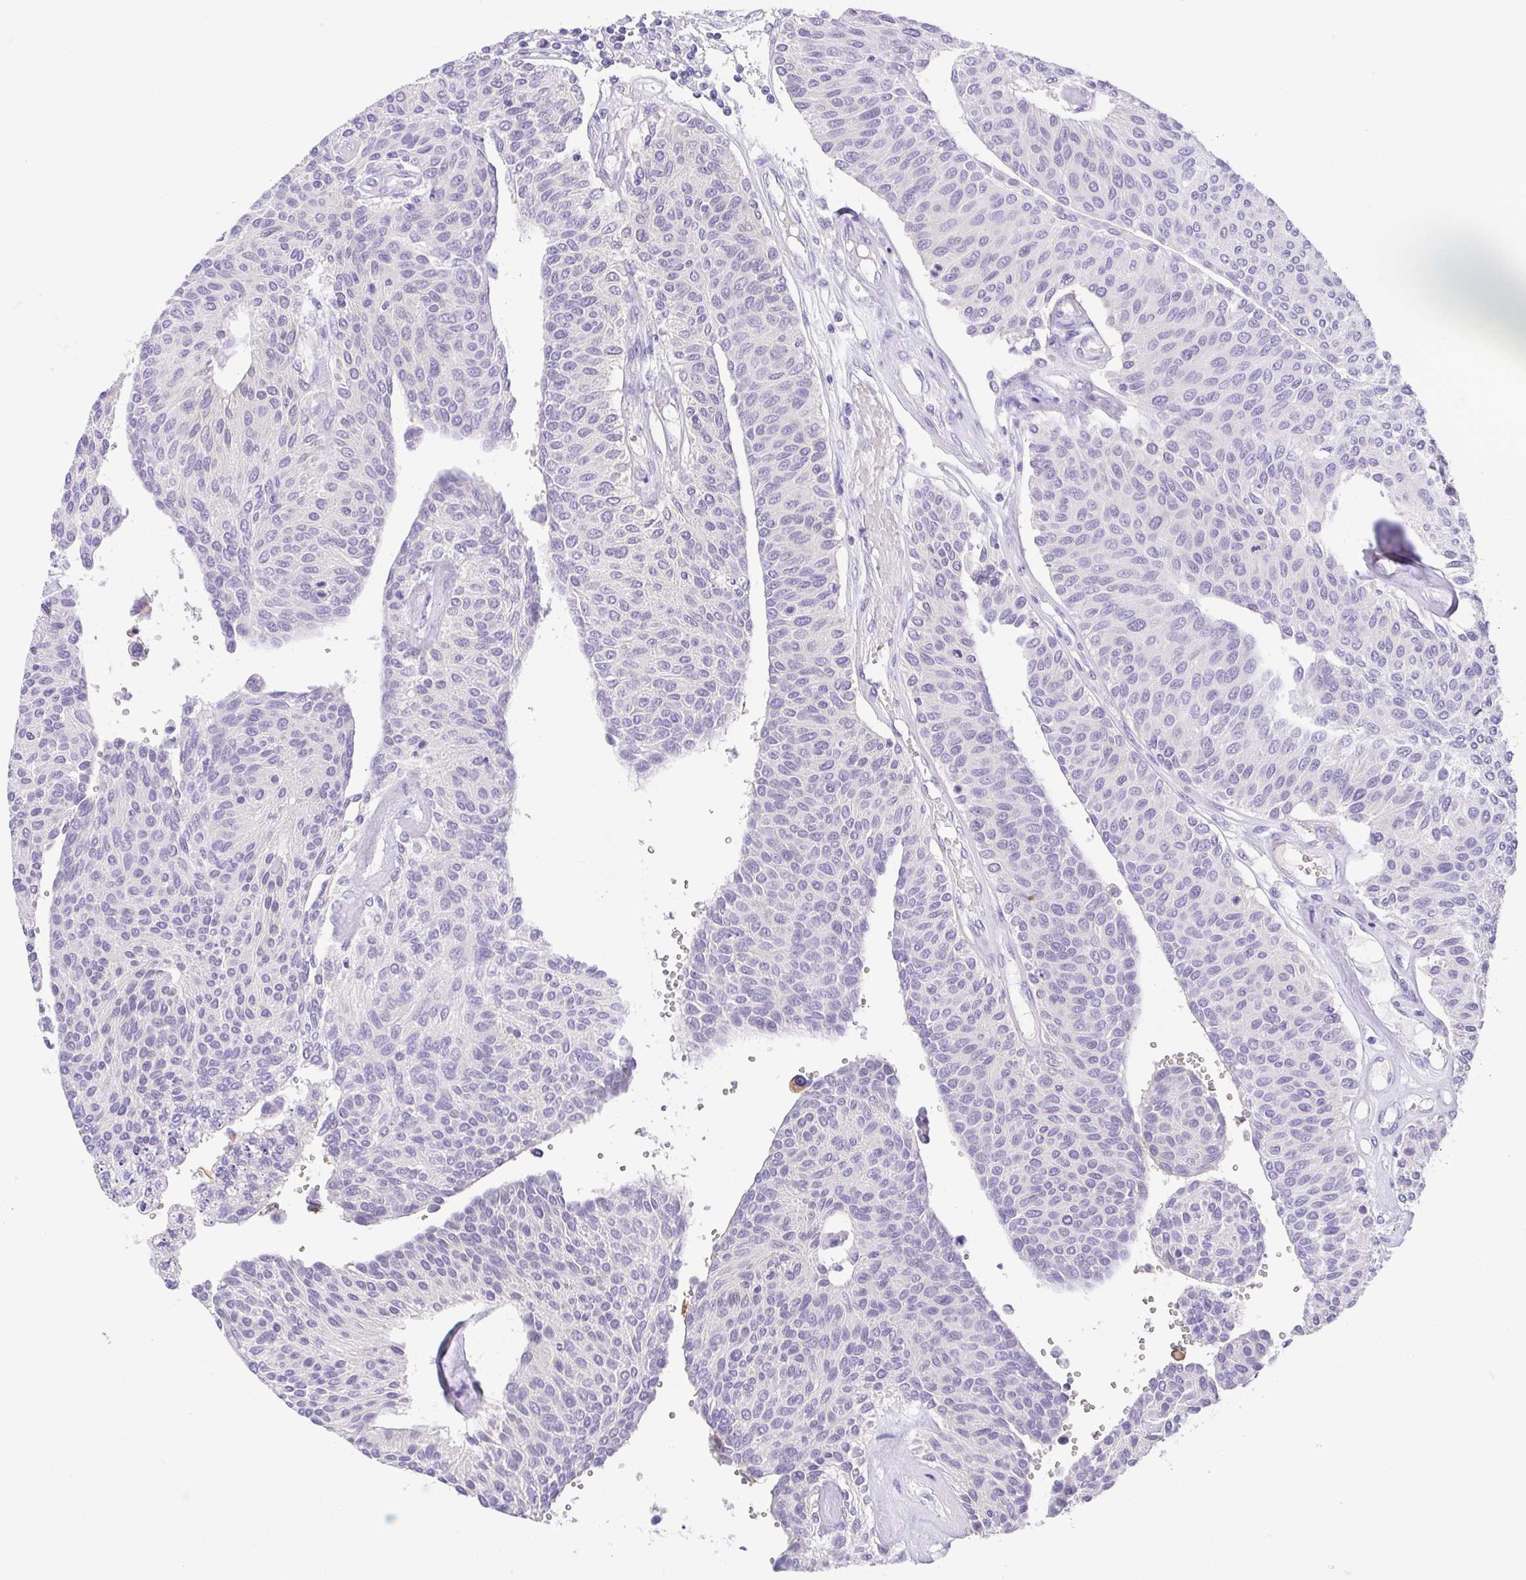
{"staining": {"intensity": "negative", "quantity": "none", "location": "none"}, "tissue": "urothelial cancer", "cell_type": "Tumor cells", "image_type": "cancer", "snomed": [{"axis": "morphology", "description": "Urothelial carcinoma, NOS"}, {"axis": "topography", "description": "Urinary bladder"}], "caption": "The immunohistochemistry photomicrograph has no significant expression in tumor cells of transitional cell carcinoma tissue.", "gene": "SPATA4", "patient": {"sex": "male", "age": 55}}